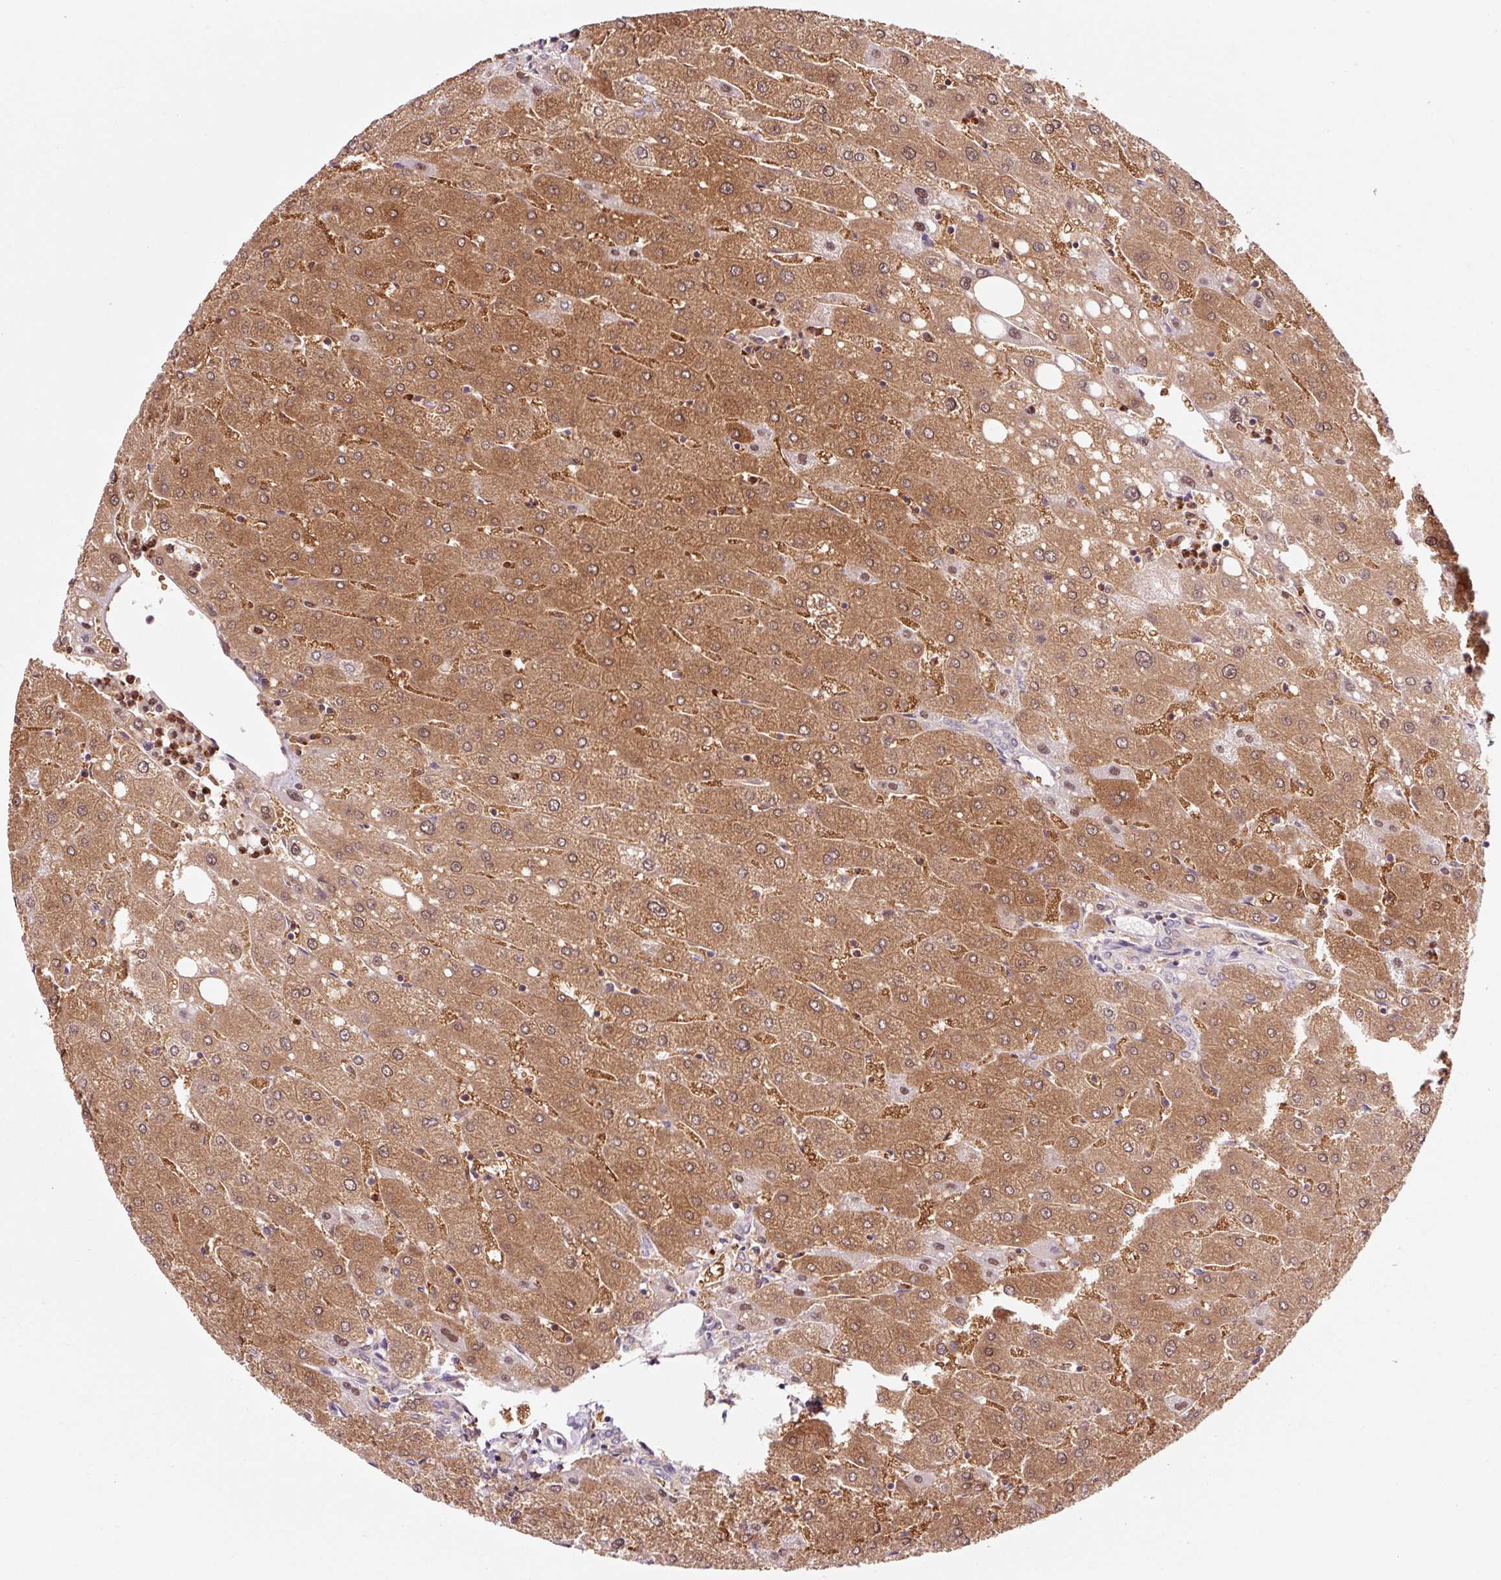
{"staining": {"intensity": "moderate", "quantity": "25%-75%", "location": "cytoplasmic/membranous,nuclear"}, "tissue": "liver", "cell_type": "Cholangiocytes", "image_type": "normal", "snomed": [{"axis": "morphology", "description": "Normal tissue, NOS"}, {"axis": "topography", "description": "Liver"}], "caption": "Liver stained for a protein shows moderate cytoplasmic/membranous,nuclear positivity in cholangiocytes. The protein is shown in brown color, while the nuclei are stained blue.", "gene": "FBXL14", "patient": {"sex": "male", "age": 67}}